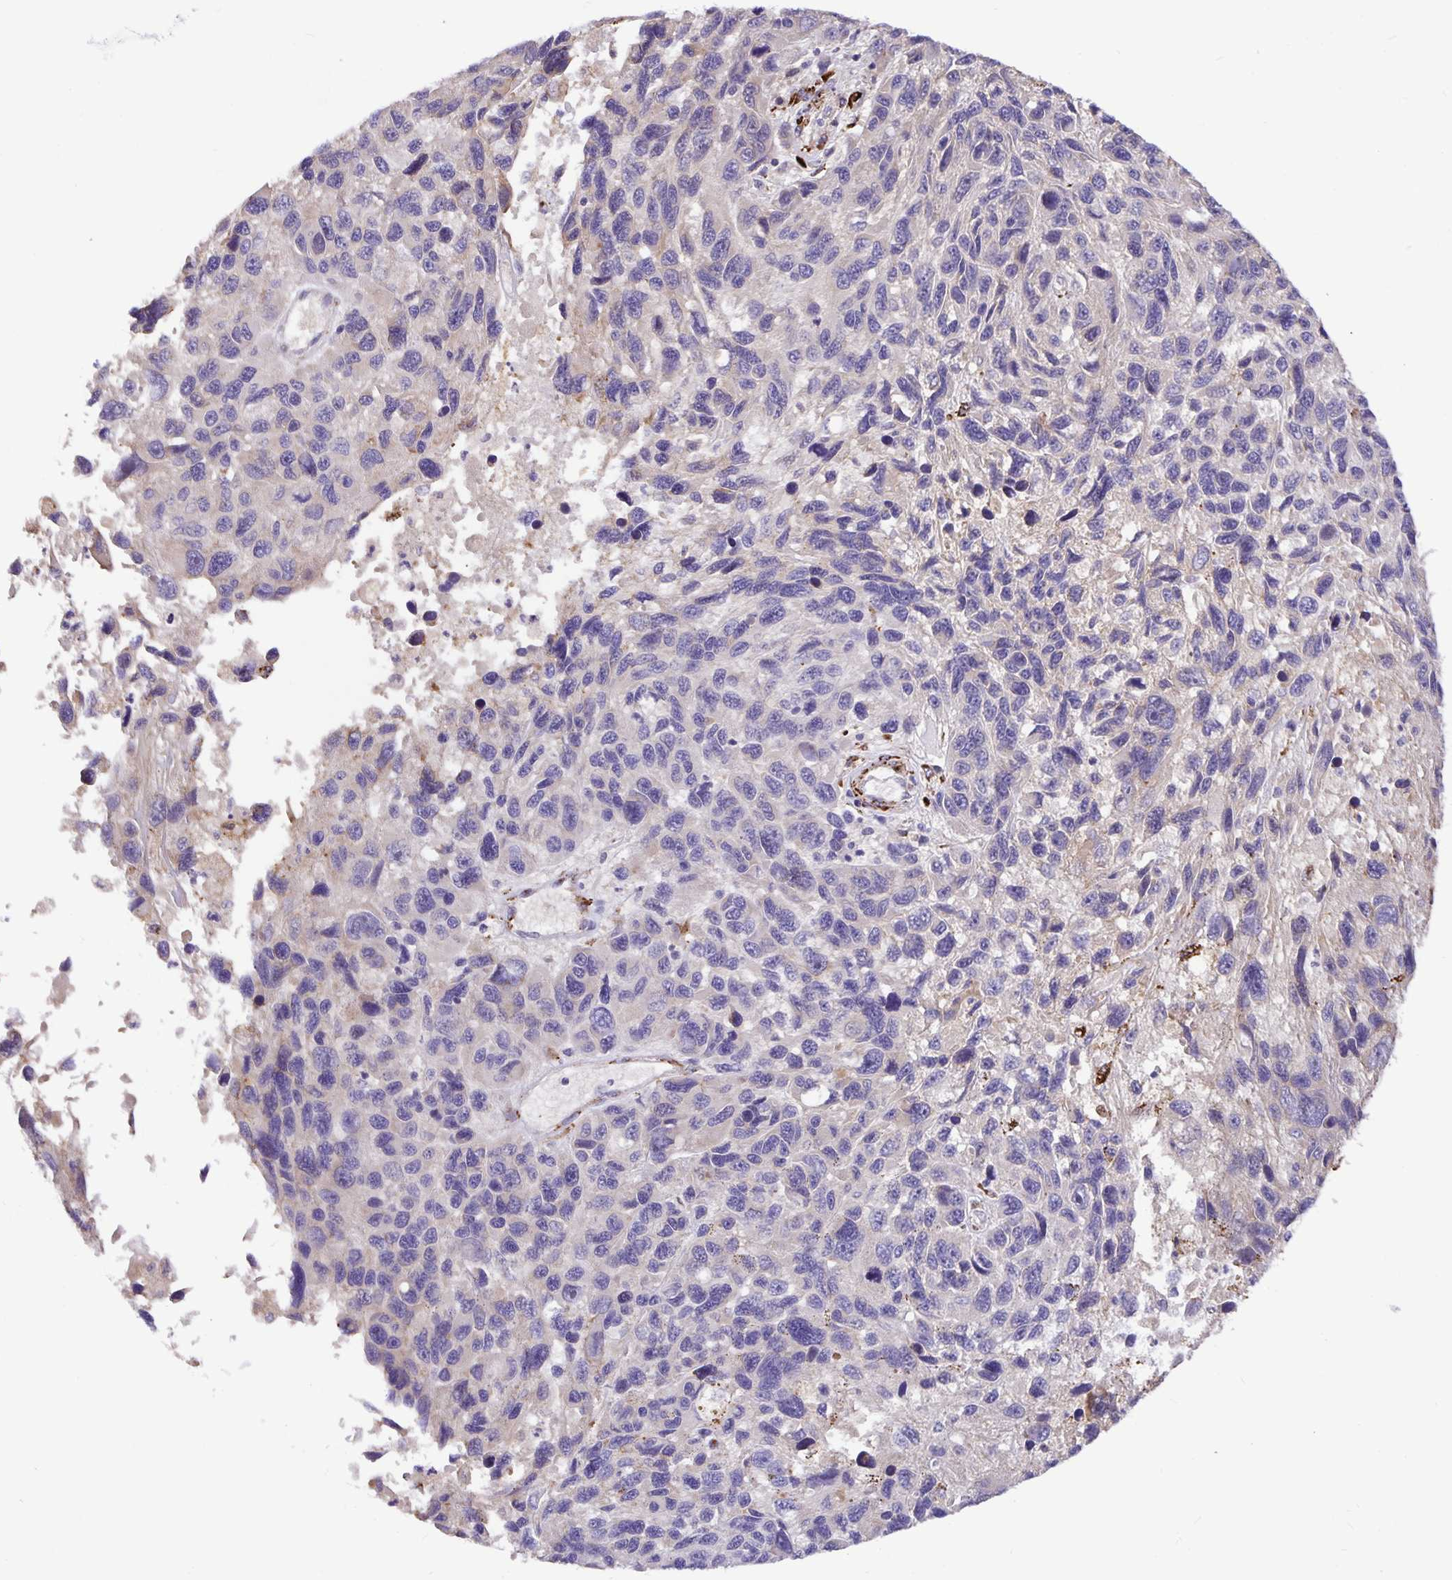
{"staining": {"intensity": "negative", "quantity": "none", "location": "none"}, "tissue": "melanoma", "cell_type": "Tumor cells", "image_type": "cancer", "snomed": [{"axis": "morphology", "description": "Malignant melanoma, NOS"}, {"axis": "topography", "description": "Skin"}], "caption": "This is an IHC photomicrograph of malignant melanoma. There is no expression in tumor cells.", "gene": "EML6", "patient": {"sex": "male", "age": 53}}